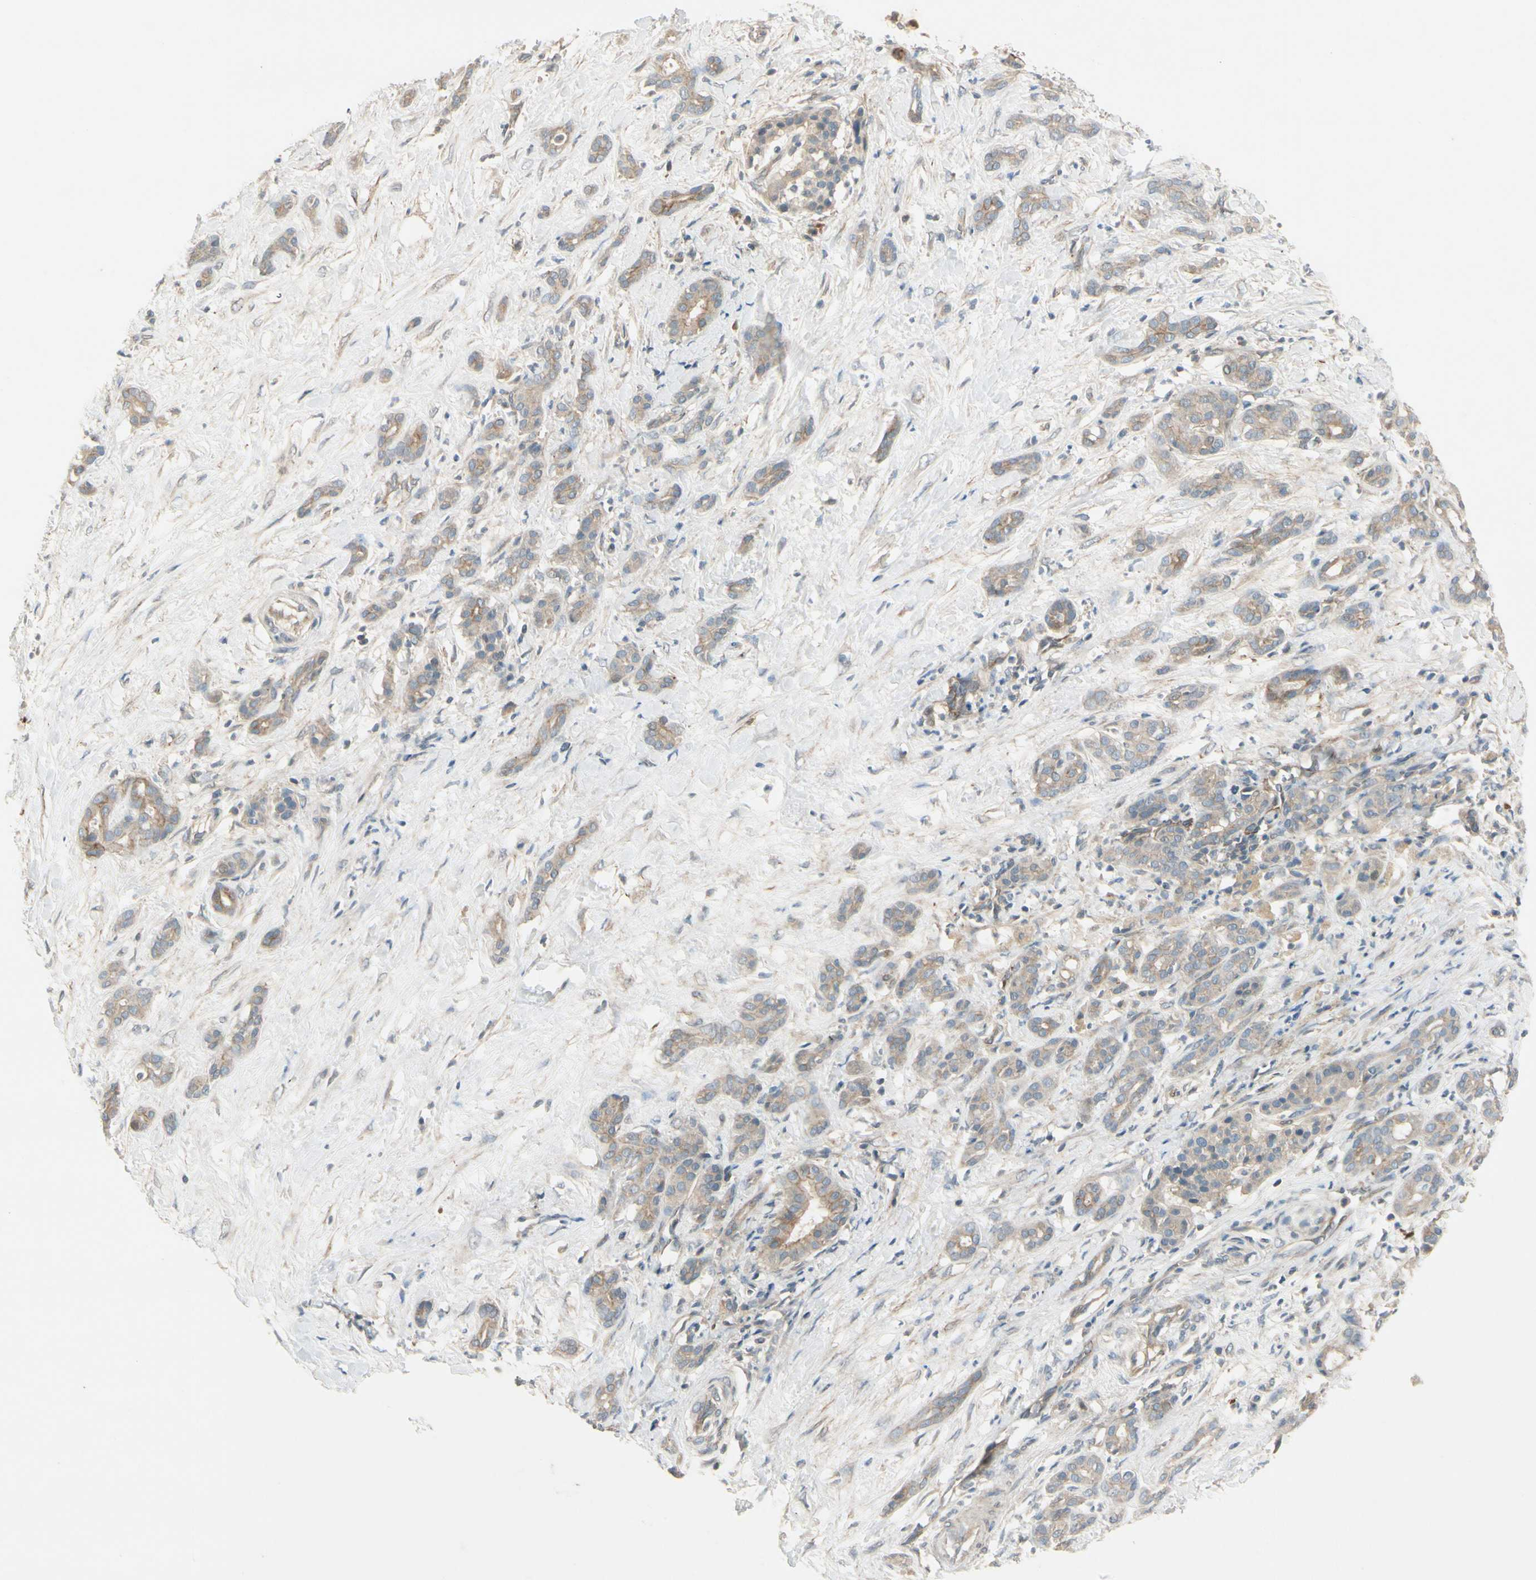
{"staining": {"intensity": "weak", "quantity": ">75%", "location": "cytoplasmic/membranous"}, "tissue": "pancreatic cancer", "cell_type": "Tumor cells", "image_type": "cancer", "snomed": [{"axis": "morphology", "description": "Adenocarcinoma, NOS"}, {"axis": "topography", "description": "Pancreas"}], "caption": "Immunohistochemistry (DAB (3,3'-diaminobenzidine)) staining of human pancreatic adenocarcinoma displays weak cytoplasmic/membranous protein expression in about >75% of tumor cells.", "gene": "PPP3CB", "patient": {"sex": "male", "age": 41}}